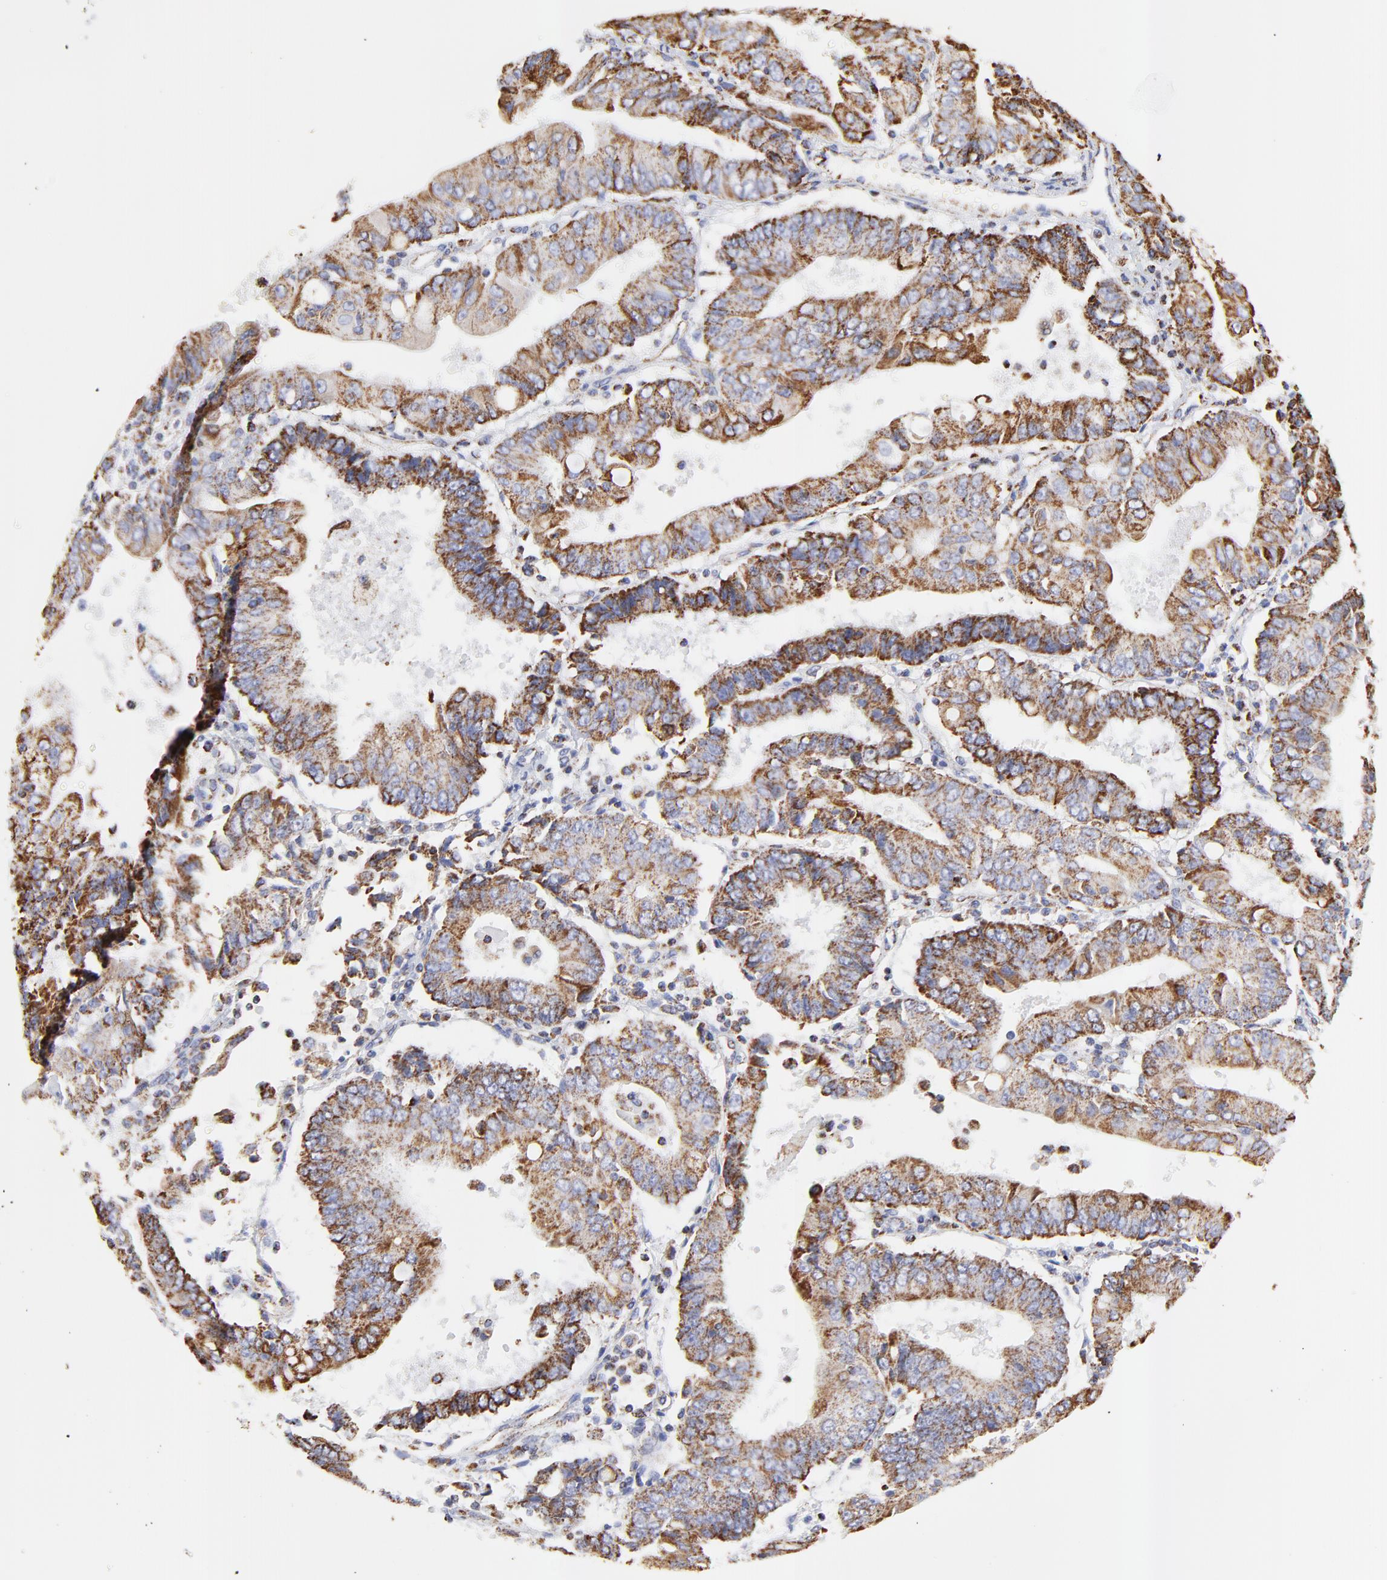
{"staining": {"intensity": "moderate", "quantity": ">75%", "location": "cytoplasmic/membranous"}, "tissue": "endometrial cancer", "cell_type": "Tumor cells", "image_type": "cancer", "snomed": [{"axis": "morphology", "description": "Adenocarcinoma, NOS"}, {"axis": "topography", "description": "Endometrium"}], "caption": "Endometrial cancer stained with DAB IHC exhibits medium levels of moderate cytoplasmic/membranous staining in approximately >75% of tumor cells.", "gene": "COX4I1", "patient": {"sex": "female", "age": 75}}